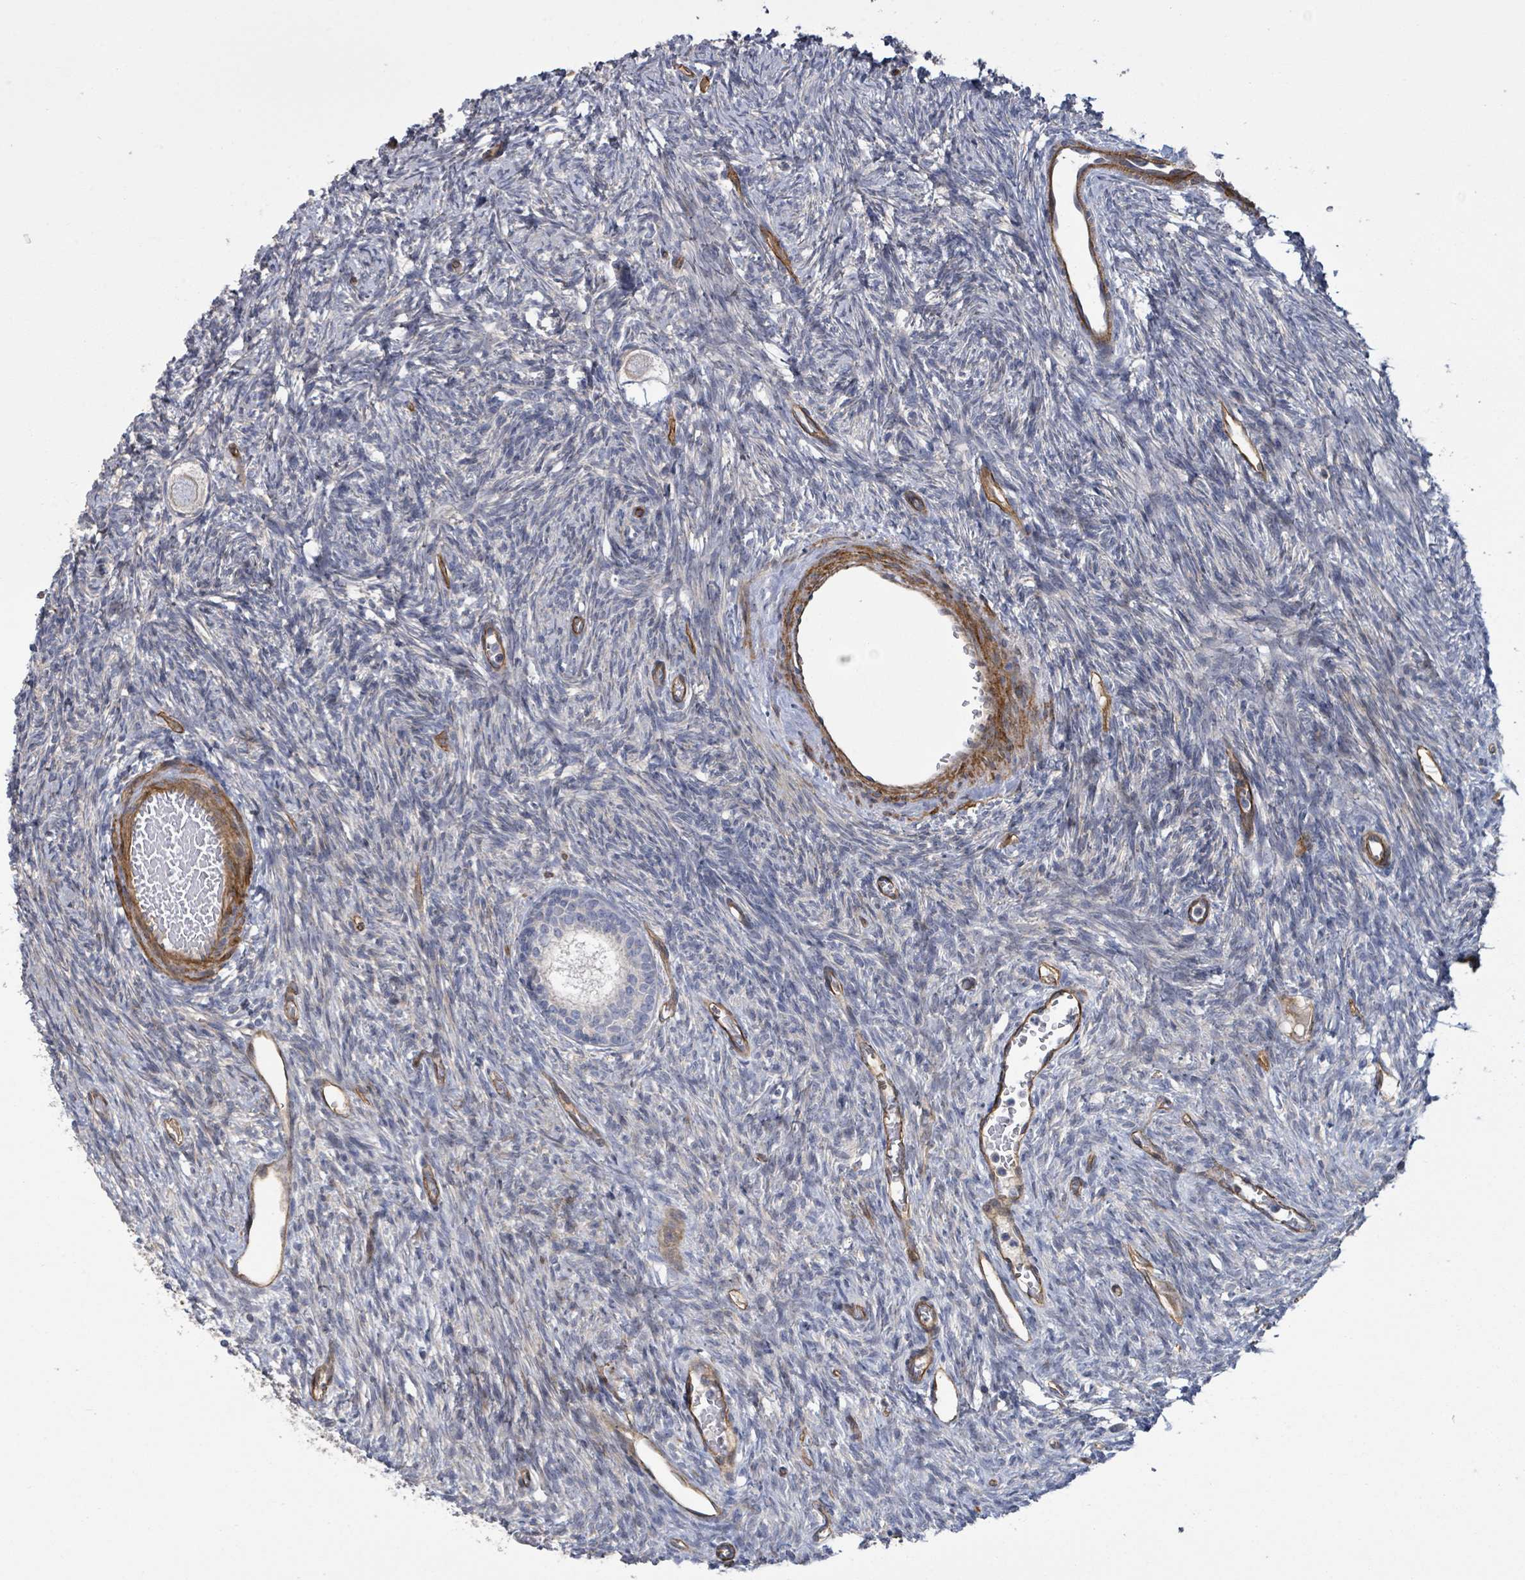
{"staining": {"intensity": "negative", "quantity": "none", "location": "none"}, "tissue": "ovary", "cell_type": "Follicle cells", "image_type": "normal", "snomed": [{"axis": "morphology", "description": "Normal tissue, NOS"}, {"axis": "topography", "description": "Ovary"}], "caption": "The immunohistochemistry image has no significant staining in follicle cells of ovary. Brightfield microscopy of immunohistochemistry (IHC) stained with DAB (brown) and hematoxylin (blue), captured at high magnification.", "gene": "KANK3", "patient": {"sex": "female", "age": 33}}